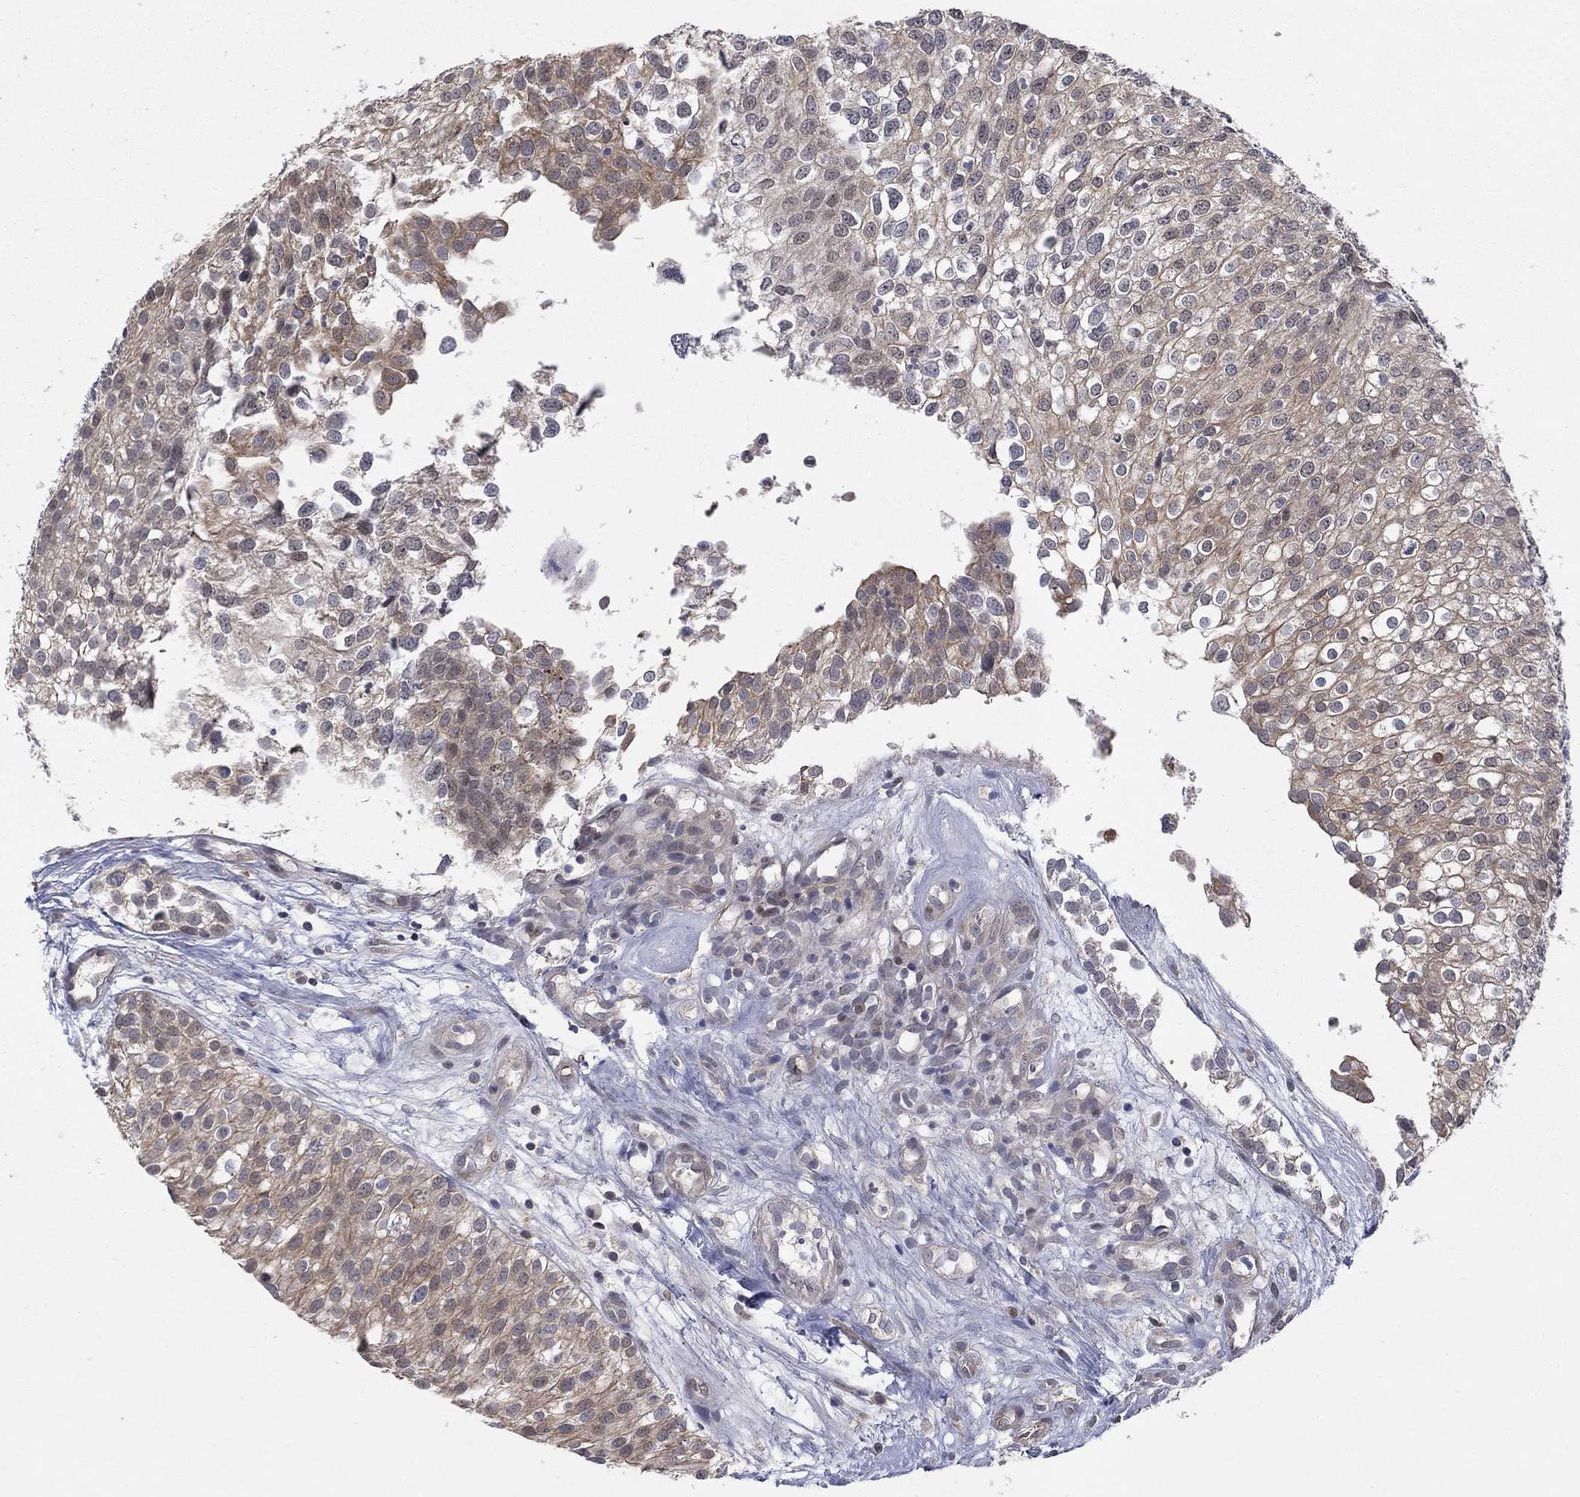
{"staining": {"intensity": "weak", "quantity": "25%-75%", "location": "cytoplasmic/membranous"}, "tissue": "urothelial cancer", "cell_type": "Tumor cells", "image_type": "cancer", "snomed": [{"axis": "morphology", "description": "Urothelial carcinoma, High grade"}, {"axis": "topography", "description": "Urinary bladder"}], "caption": "DAB immunohistochemical staining of high-grade urothelial carcinoma displays weak cytoplasmic/membranous protein expression in approximately 25%-75% of tumor cells.", "gene": "IAH1", "patient": {"sex": "female", "age": 79}}